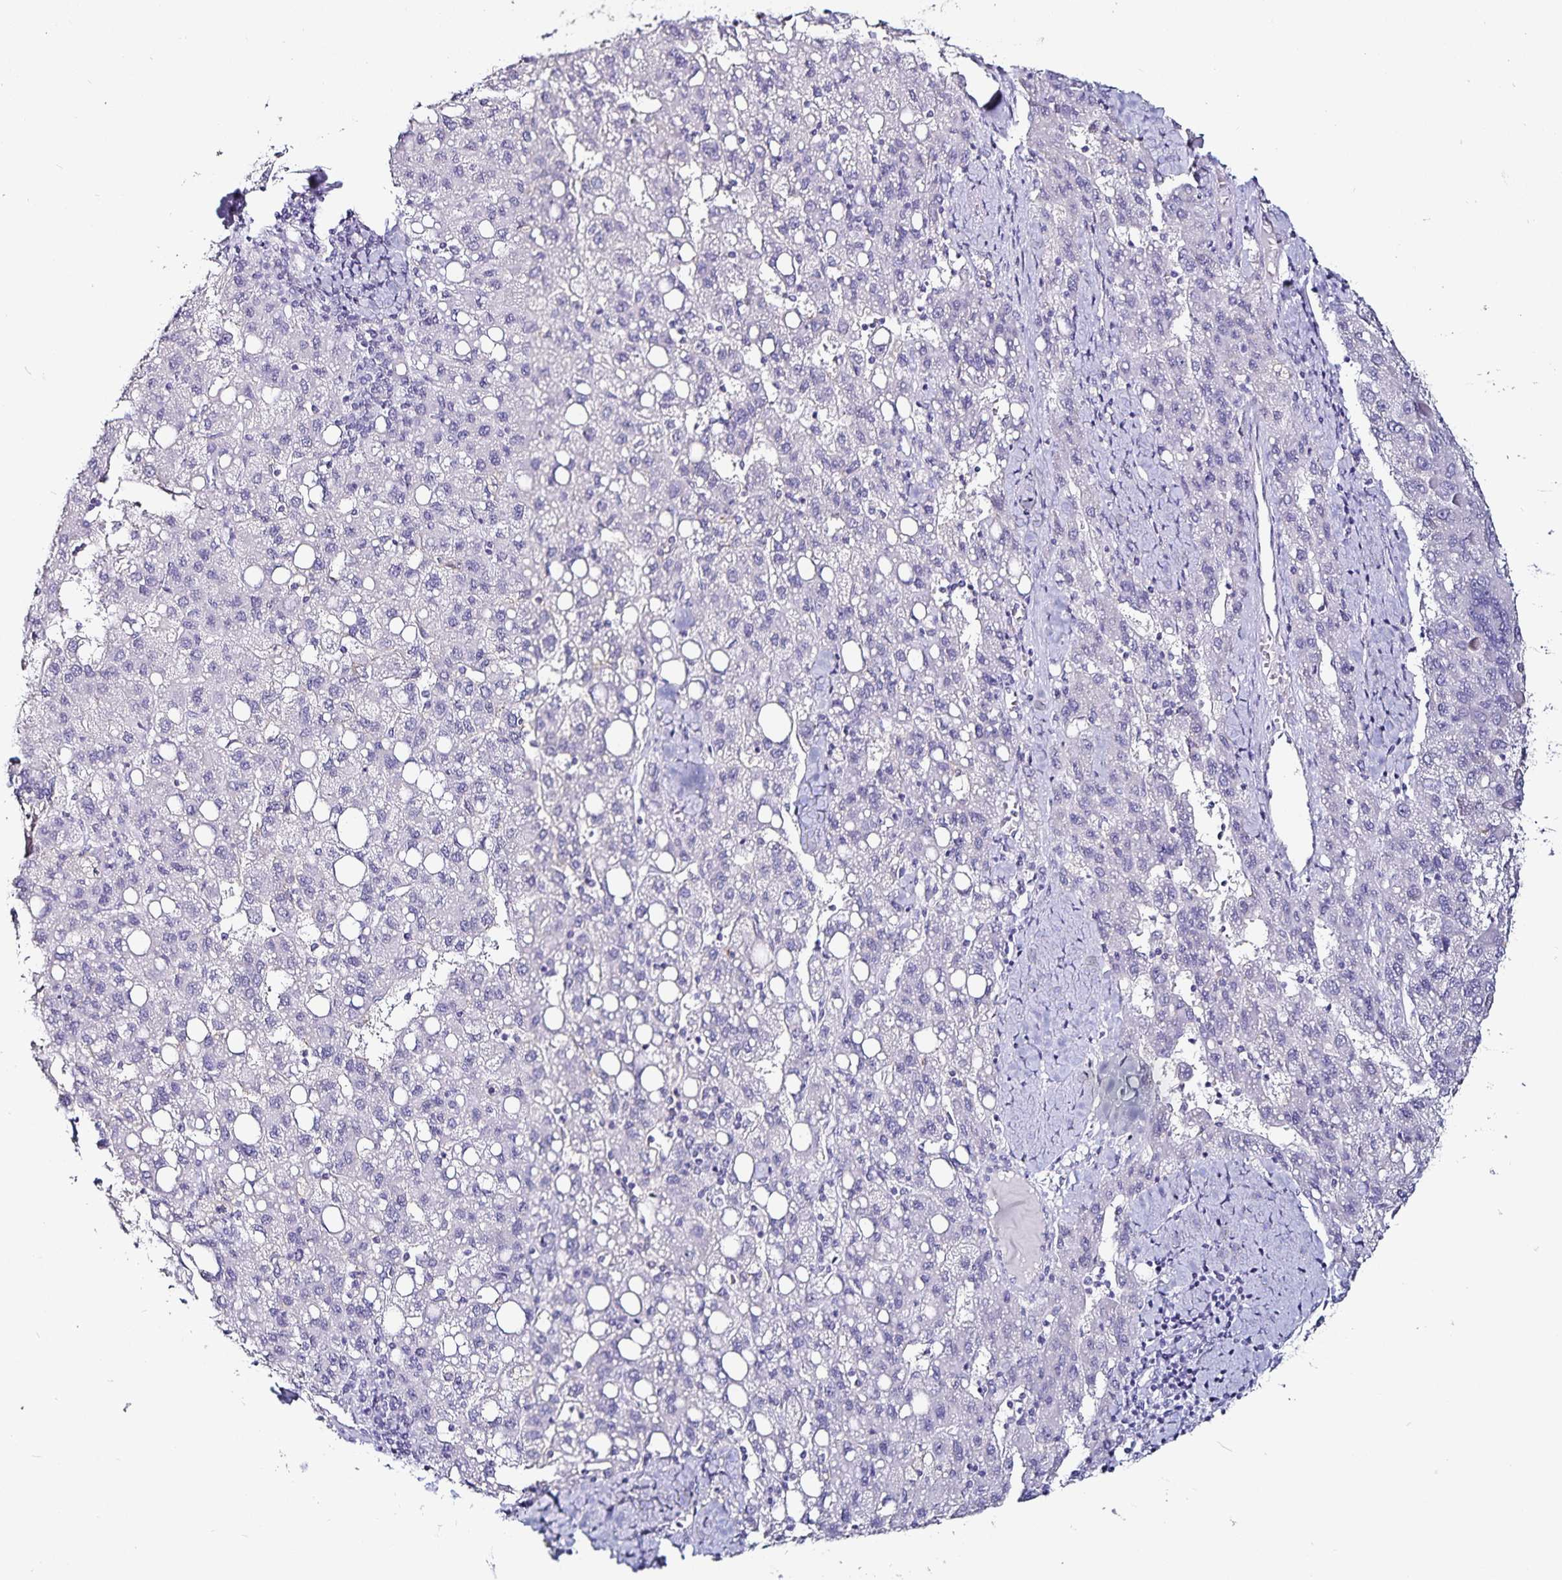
{"staining": {"intensity": "negative", "quantity": "none", "location": "none"}, "tissue": "liver cancer", "cell_type": "Tumor cells", "image_type": "cancer", "snomed": [{"axis": "morphology", "description": "Carcinoma, Hepatocellular, NOS"}, {"axis": "topography", "description": "Liver"}], "caption": "This is an immunohistochemistry micrograph of human liver cancer (hepatocellular carcinoma). There is no positivity in tumor cells.", "gene": "TSPAN7", "patient": {"sex": "female", "age": 82}}